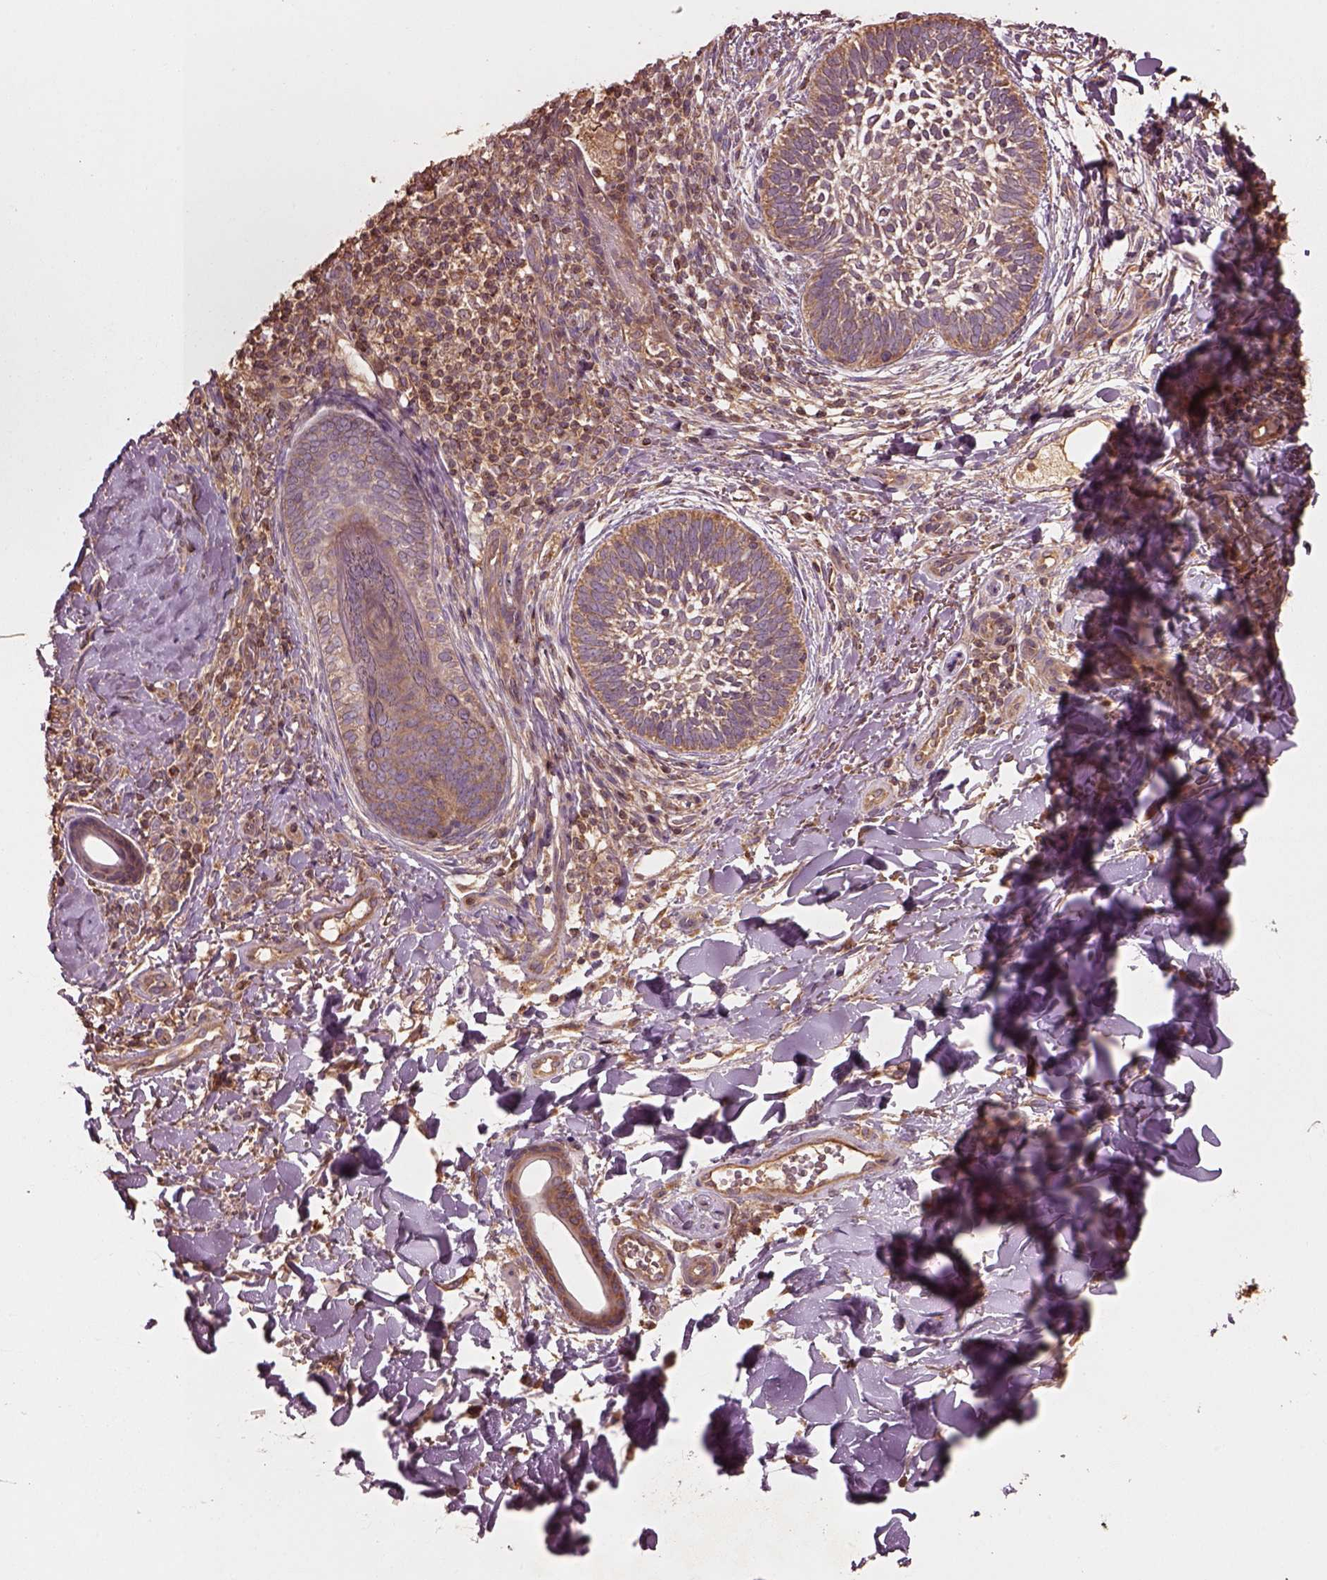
{"staining": {"intensity": "weak", "quantity": ">75%", "location": "cytoplasmic/membranous"}, "tissue": "skin cancer", "cell_type": "Tumor cells", "image_type": "cancer", "snomed": [{"axis": "morphology", "description": "Normal tissue, NOS"}, {"axis": "morphology", "description": "Basal cell carcinoma"}, {"axis": "topography", "description": "Skin"}], "caption": "Weak cytoplasmic/membranous protein expression is identified in about >75% of tumor cells in skin basal cell carcinoma.", "gene": "TRADD", "patient": {"sex": "male", "age": 46}}